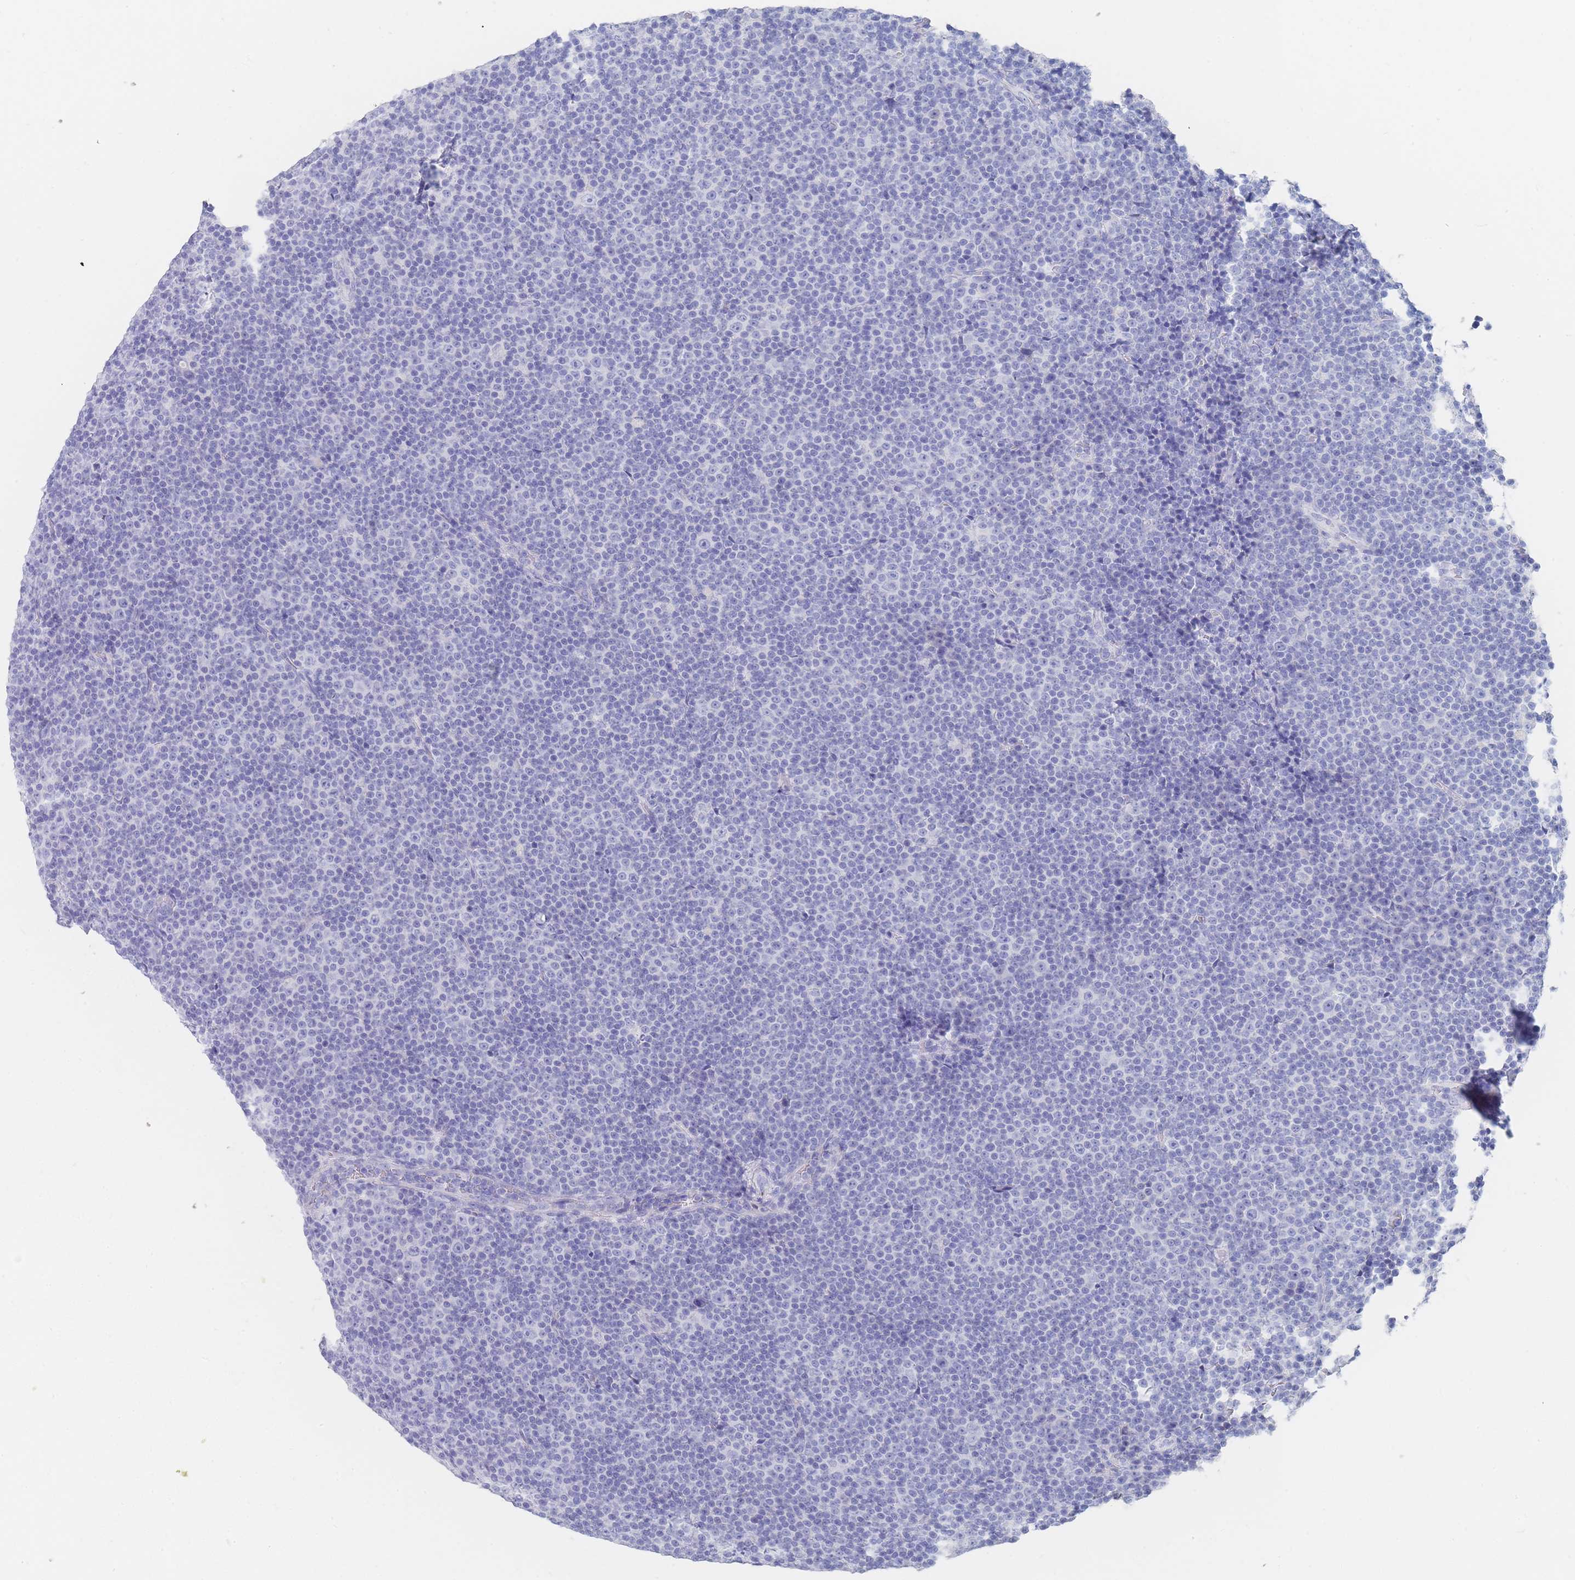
{"staining": {"intensity": "negative", "quantity": "none", "location": "none"}, "tissue": "lymphoma", "cell_type": "Tumor cells", "image_type": "cancer", "snomed": [{"axis": "morphology", "description": "Malignant lymphoma, non-Hodgkin's type, Low grade"}, {"axis": "topography", "description": "Lymph node"}], "caption": "This is a histopathology image of immunohistochemistry (IHC) staining of lymphoma, which shows no staining in tumor cells.", "gene": "SLC25A35", "patient": {"sex": "female", "age": 67}}